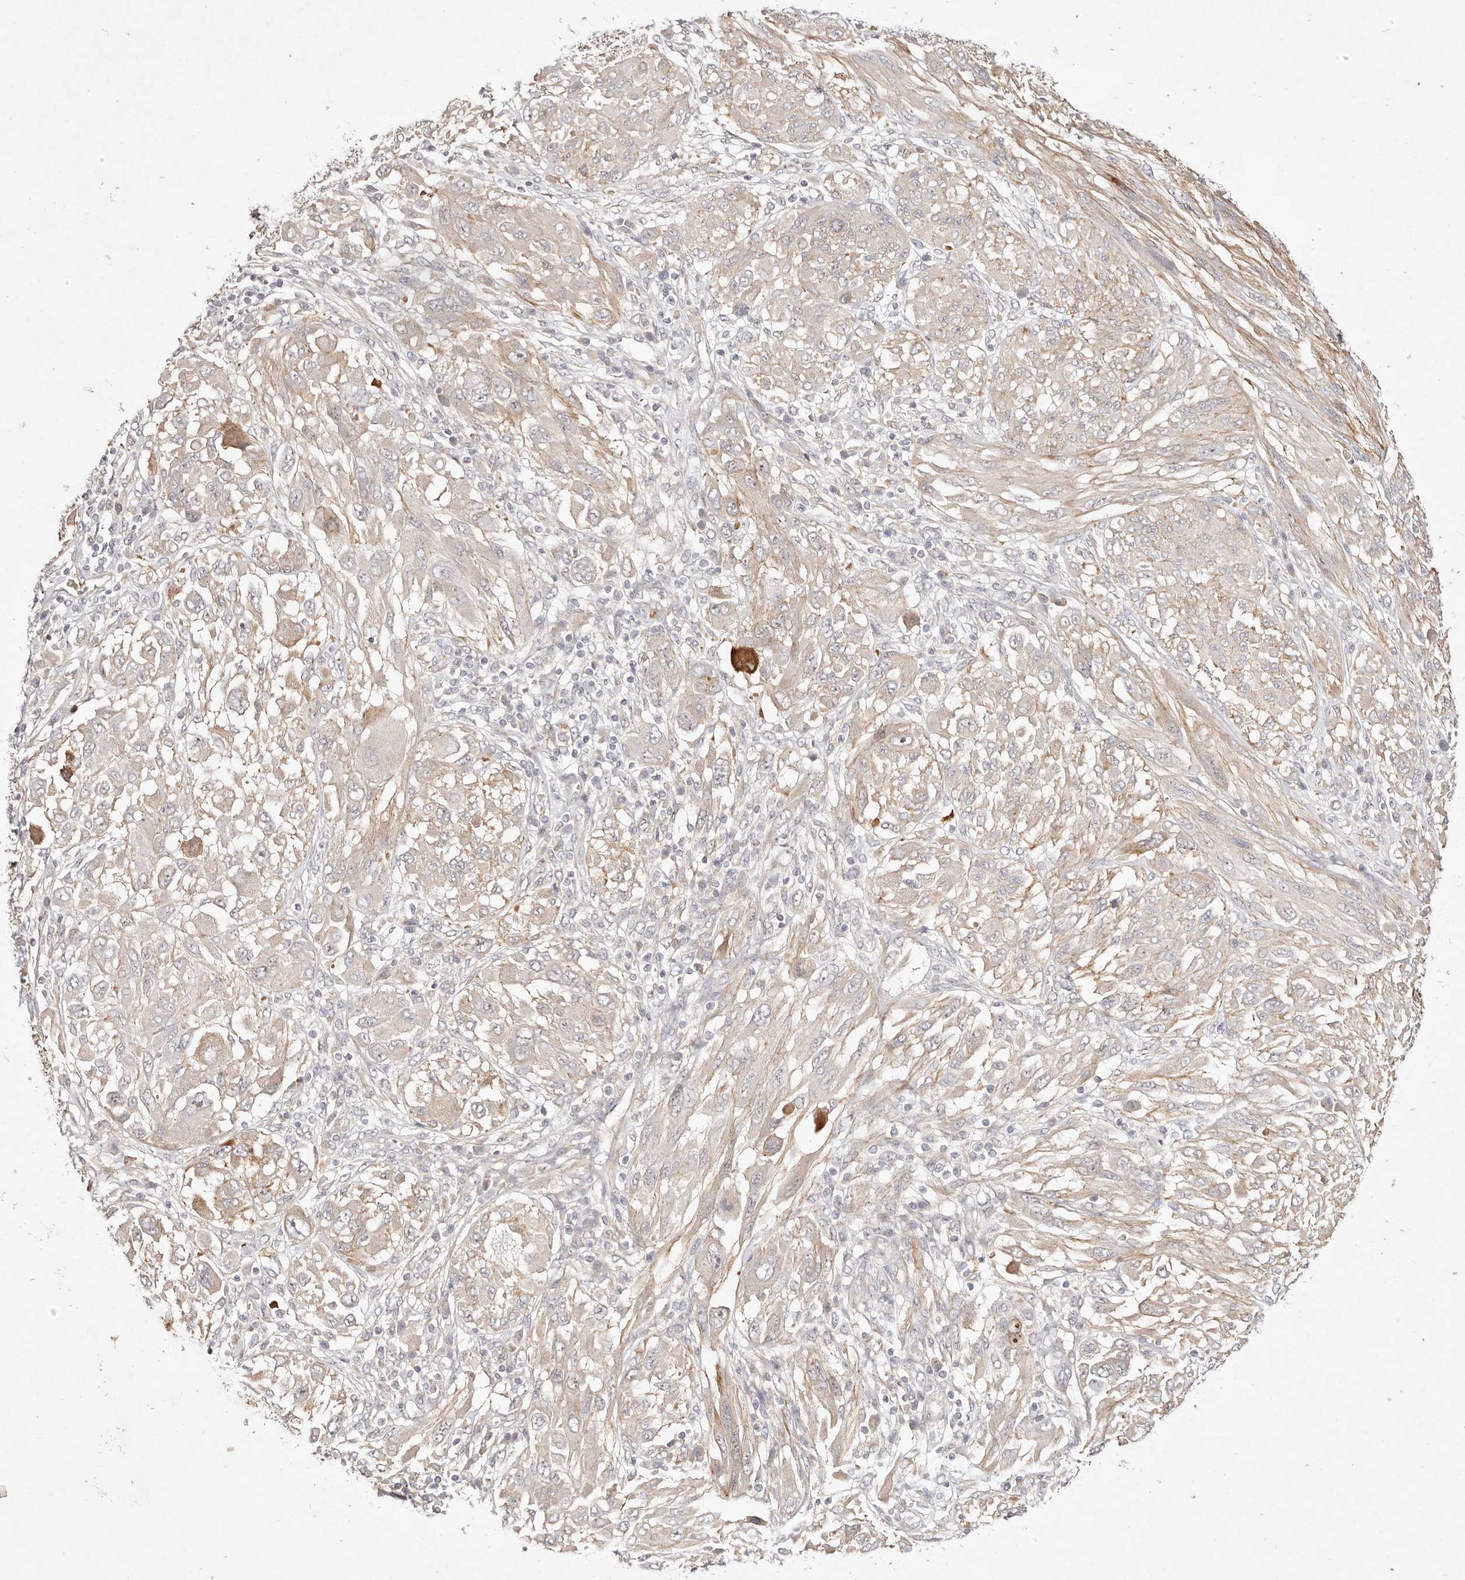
{"staining": {"intensity": "weak", "quantity": "<25%", "location": "cytoplasmic/membranous"}, "tissue": "melanoma", "cell_type": "Tumor cells", "image_type": "cancer", "snomed": [{"axis": "morphology", "description": "Malignant melanoma, NOS"}, {"axis": "topography", "description": "Skin"}], "caption": "Tumor cells show no significant positivity in melanoma. (DAB (3,3'-diaminobenzidine) immunohistochemistry (IHC) visualized using brightfield microscopy, high magnification).", "gene": "MTMR11", "patient": {"sex": "female", "age": 91}}